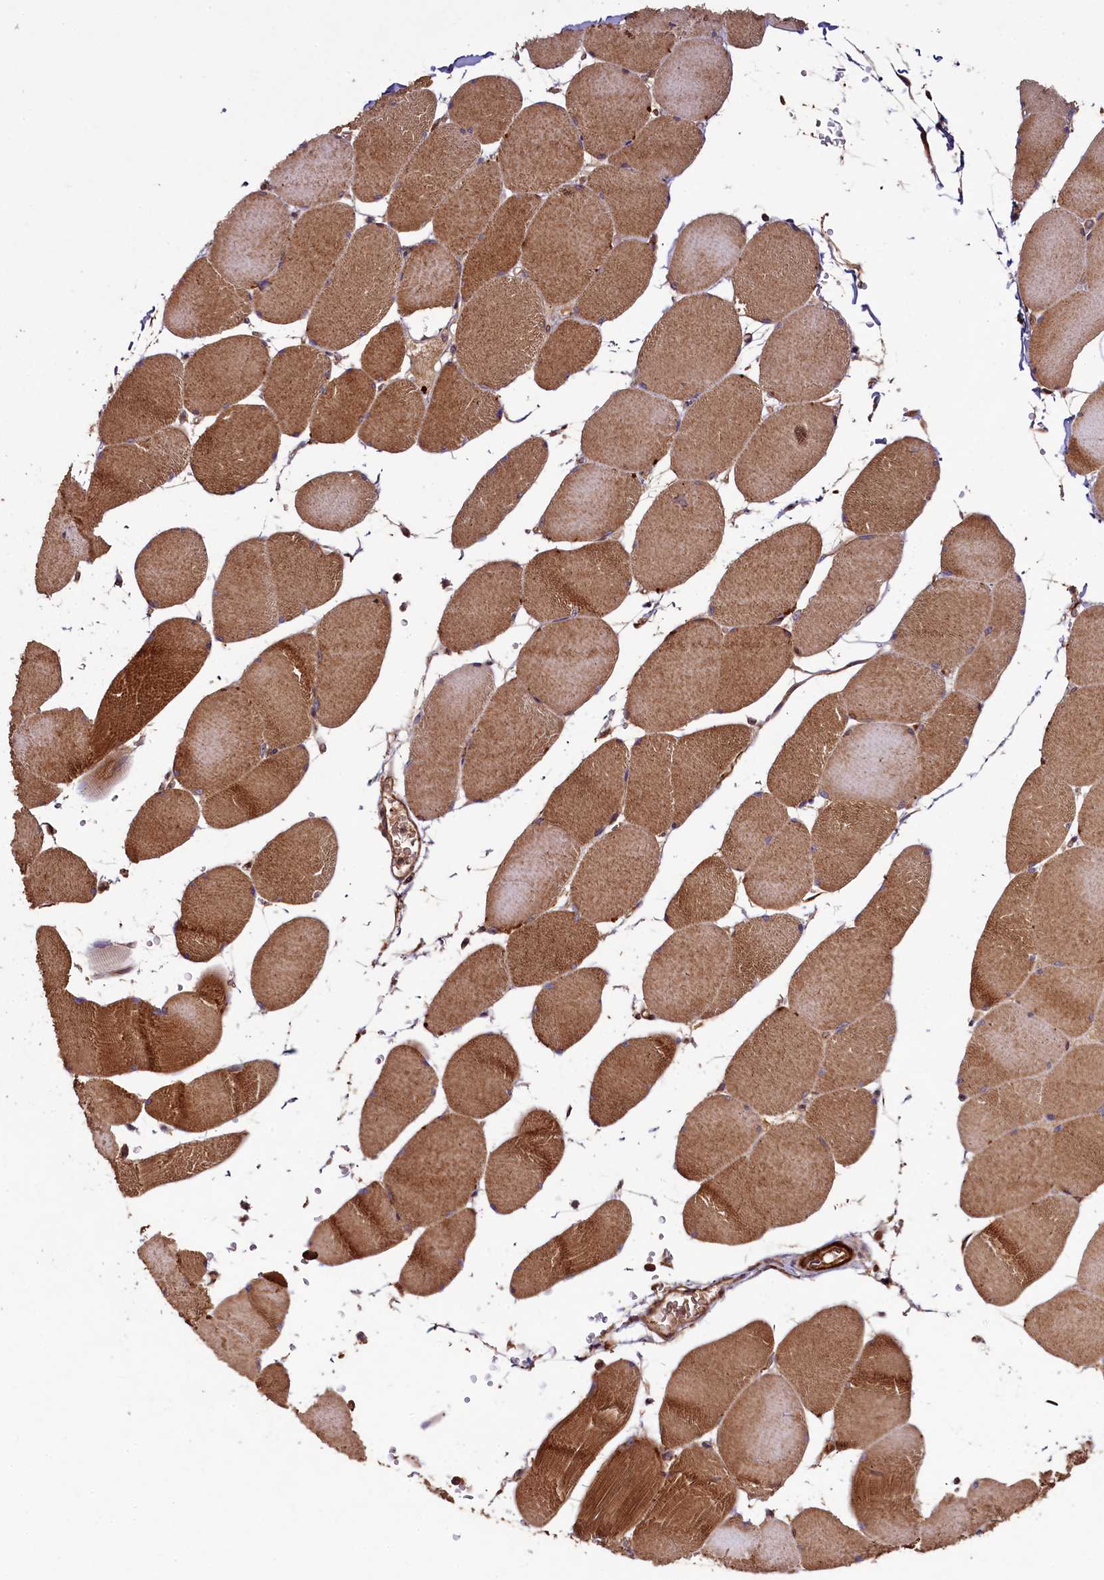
{"staining": {"intensity": "strong", "quantity": ">75%", "location": "cytoplasmic/membranous"}, "tissue": "skeletal muscle", "cell_type": "Myocytes", "image_type": "normal", "snomed": [{"axis": "morphology", "description": "Normal tissue, NOS"}, {"axis": "topography", "description": "Skeletal muscle"}, {"axis": "topography", "description": "Head-Neck"}], "caption": "This micrograph displays immunohistochemistry staining of normal human skeletal muscle, with high strong cytoplasmic/membranous expression in approximately >75% of myocytes.", "gene": "CCDC102A", "patient": {"sex": "male", "age": 66}}